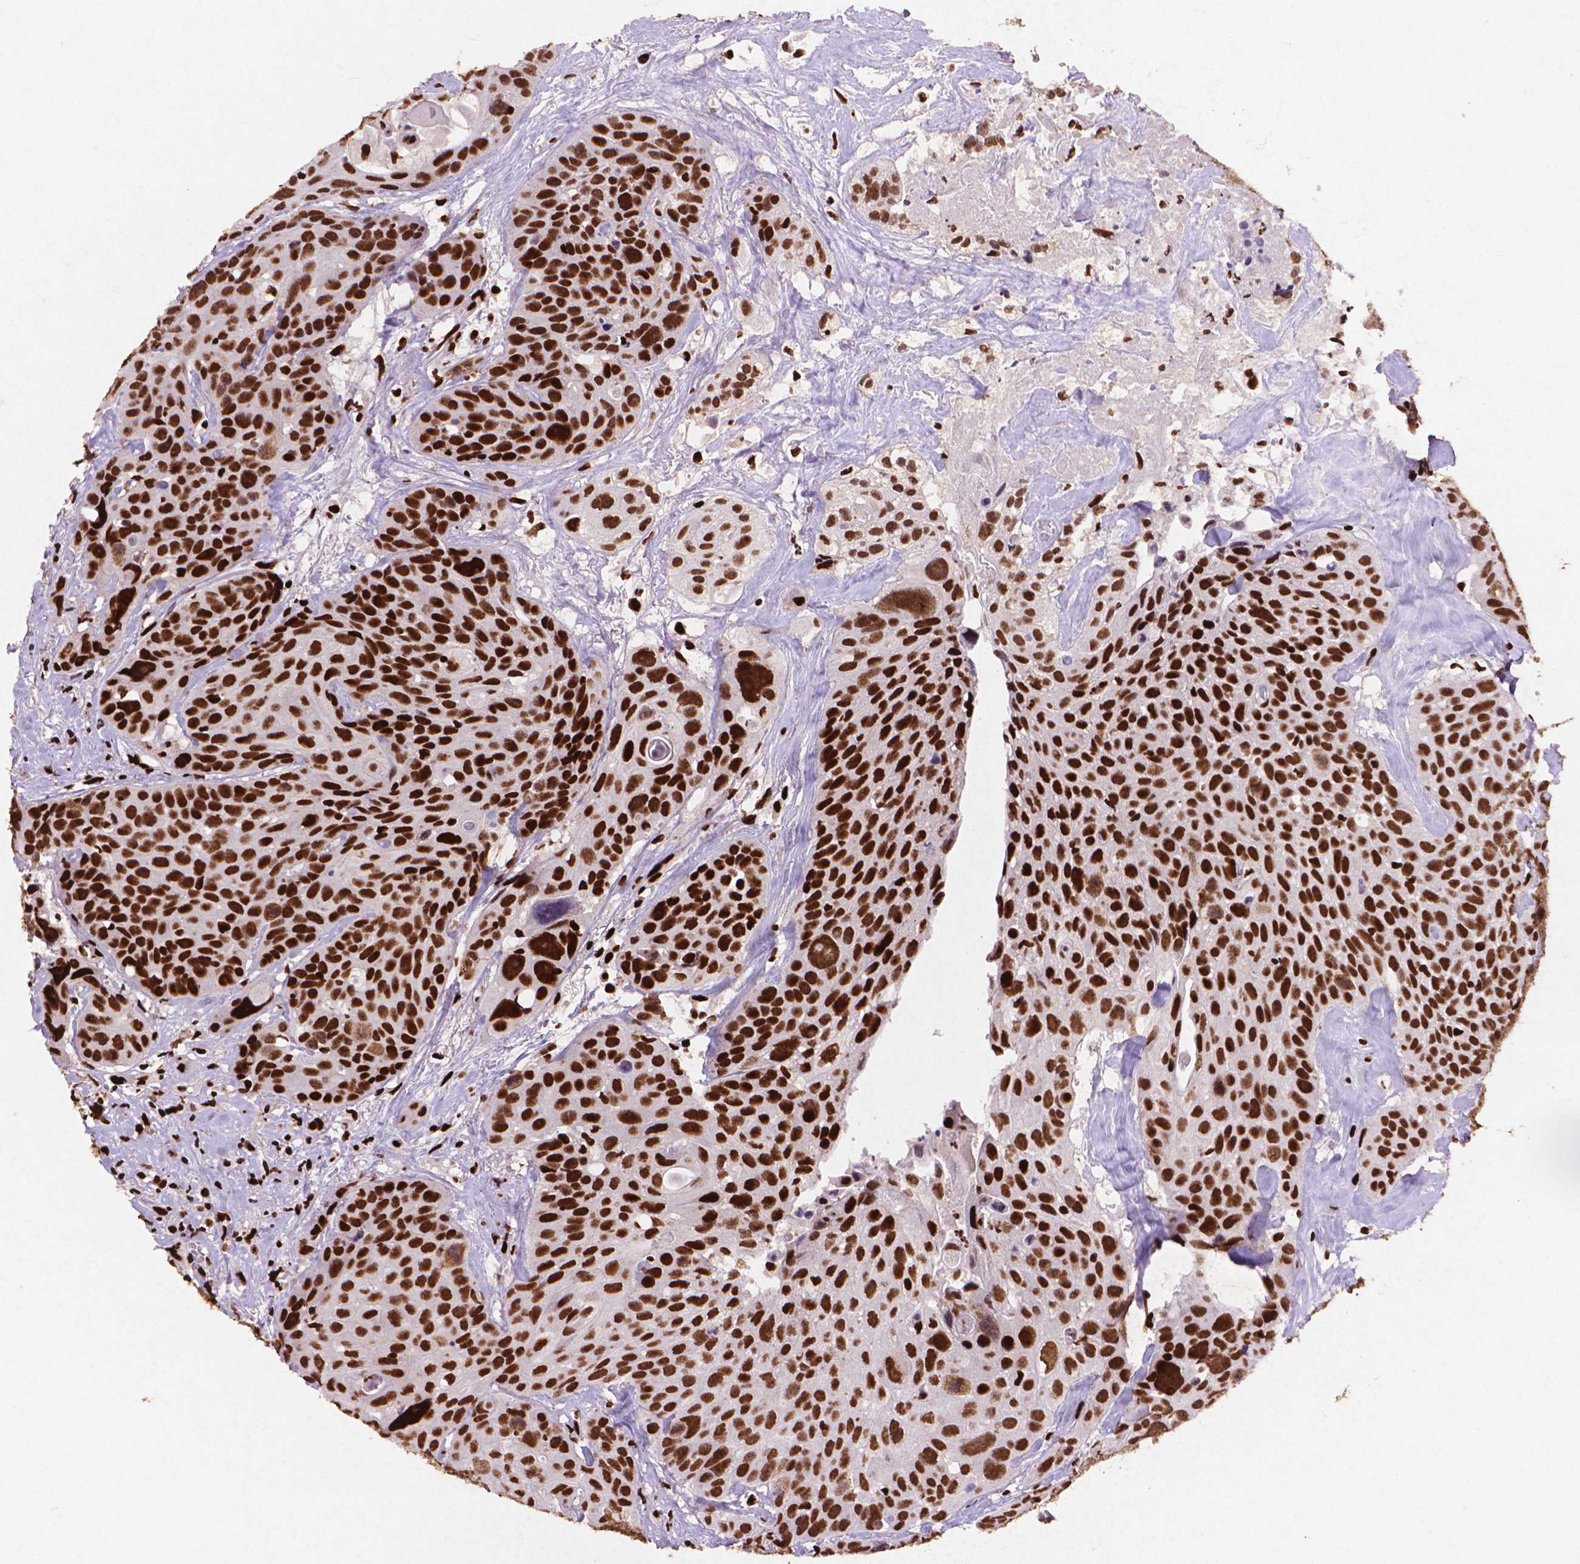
{"staining": {"intensity": "strong", "quantity": ">75%", "location": "nuclear"}, "tissue": "head and neck cancer", "cell_type": "Tumor cells", "image_type": "cancer", "snomed": [{"axis": "morphology", "description": "Squamous cell carcinoma, NOS"}, {"axis": "topography", "description": "Oral tissue"}, {"axis": "topography", "description": "Head-Neck"}], "caption": "Immunohistochemistry histopathology image of neoplastic tissue: human head and neck cancer stained using immunohistochemistry shows high levels of strong protein expression localized specifically in the nuclear of tumor cells, appearing as a nuclear brown color.", "gene": "CITED2", "patient": {"sex": "male", "age": 56}}